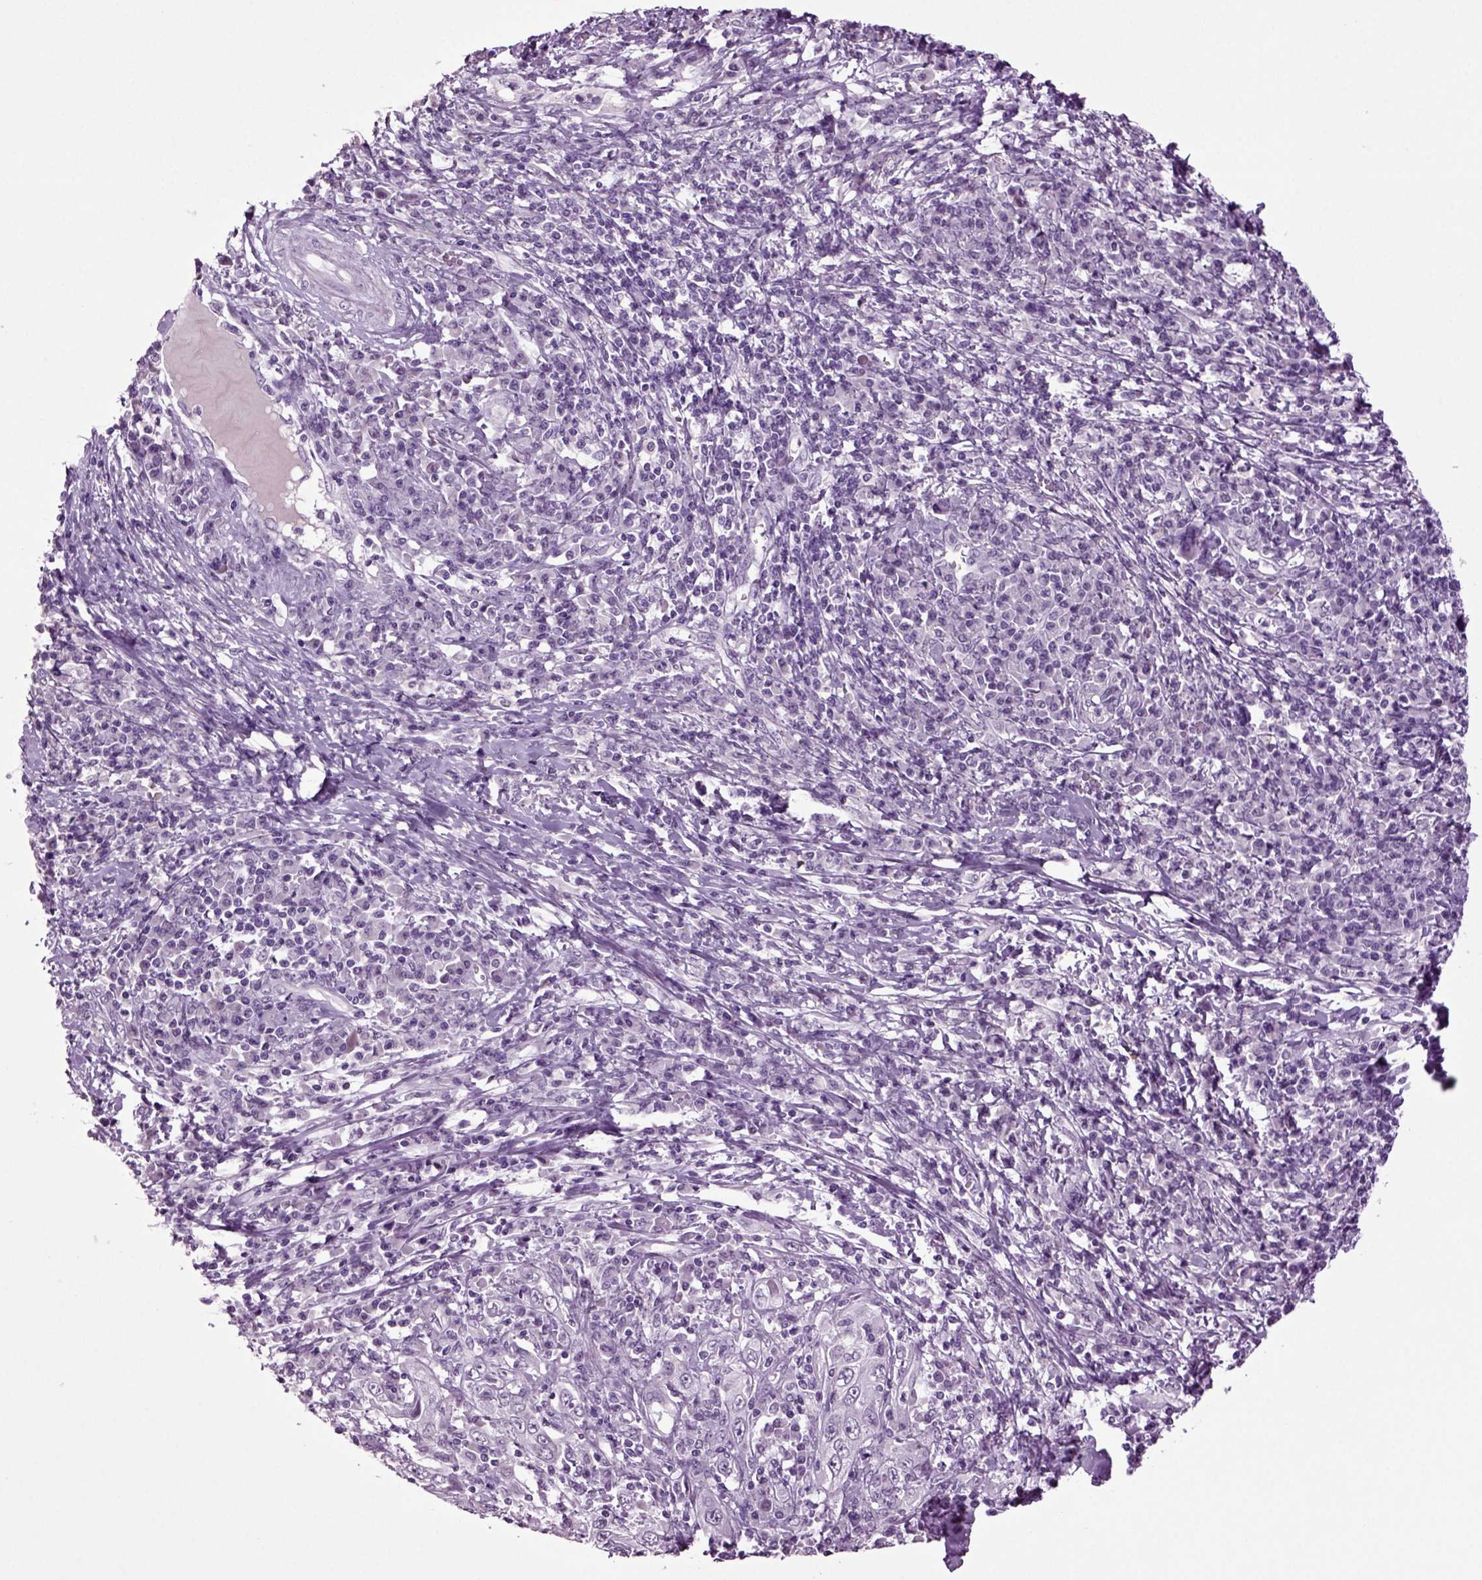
{"staining": {"intensity": "negative", "quantity": "none", "location": "none"}, "tissue": "cervical cancer", "cell_type": "Tumor cells", "image_type": "cancer", "snomed": [{"axis": "morphology", "description": "Squamous cell carcinoma, NOS"}, {"axis": "topography", "description": "Cervix"}], "caption": "There is no significant positivity in tumor cells of squamous cell carcinoma (cervical). (Immunohistochemistry, brightfield microscopy, high magnification).", "gene": "SLC17A6", "patient": {"sex": "female", "age": 46}}